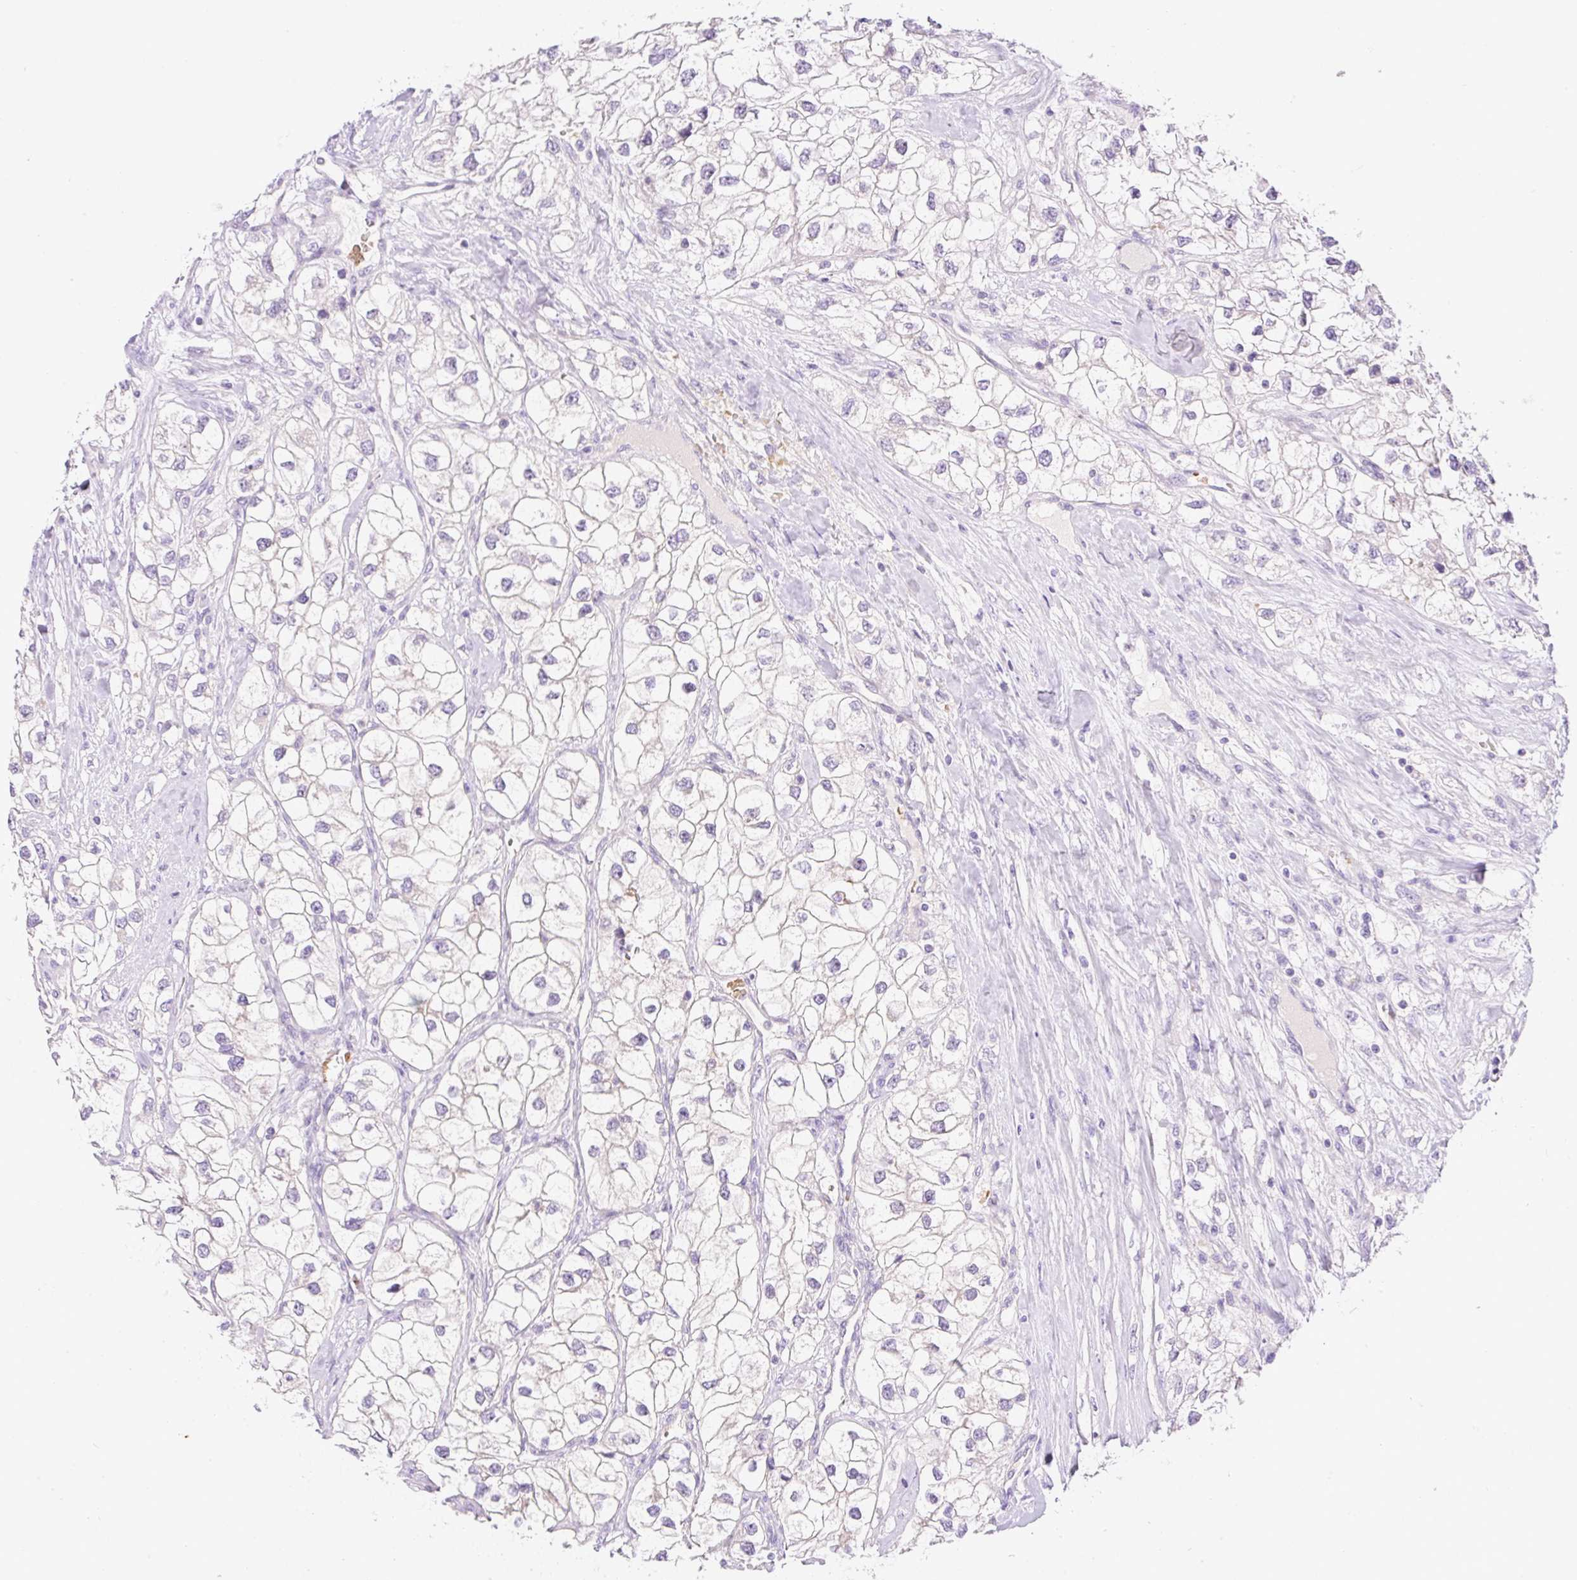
{"staining": {"intensity": "negative", "quantity": "none", "location": "none"}, "tissue": "renal cancer", "cell_type": "Tumor cells", "image_type": "cancer", "snomed": [{"axis": "morphology", "description": "Adenocarcinoma, NOS"}, {"axis": "topography", "description": "Kidney"}], "caption": "Image shows no significant protein positivity in tumor cells of adenocarcinoma (renal).", "gene": "LHFPL5", "patient": {"sex": "male", "age": 59}}